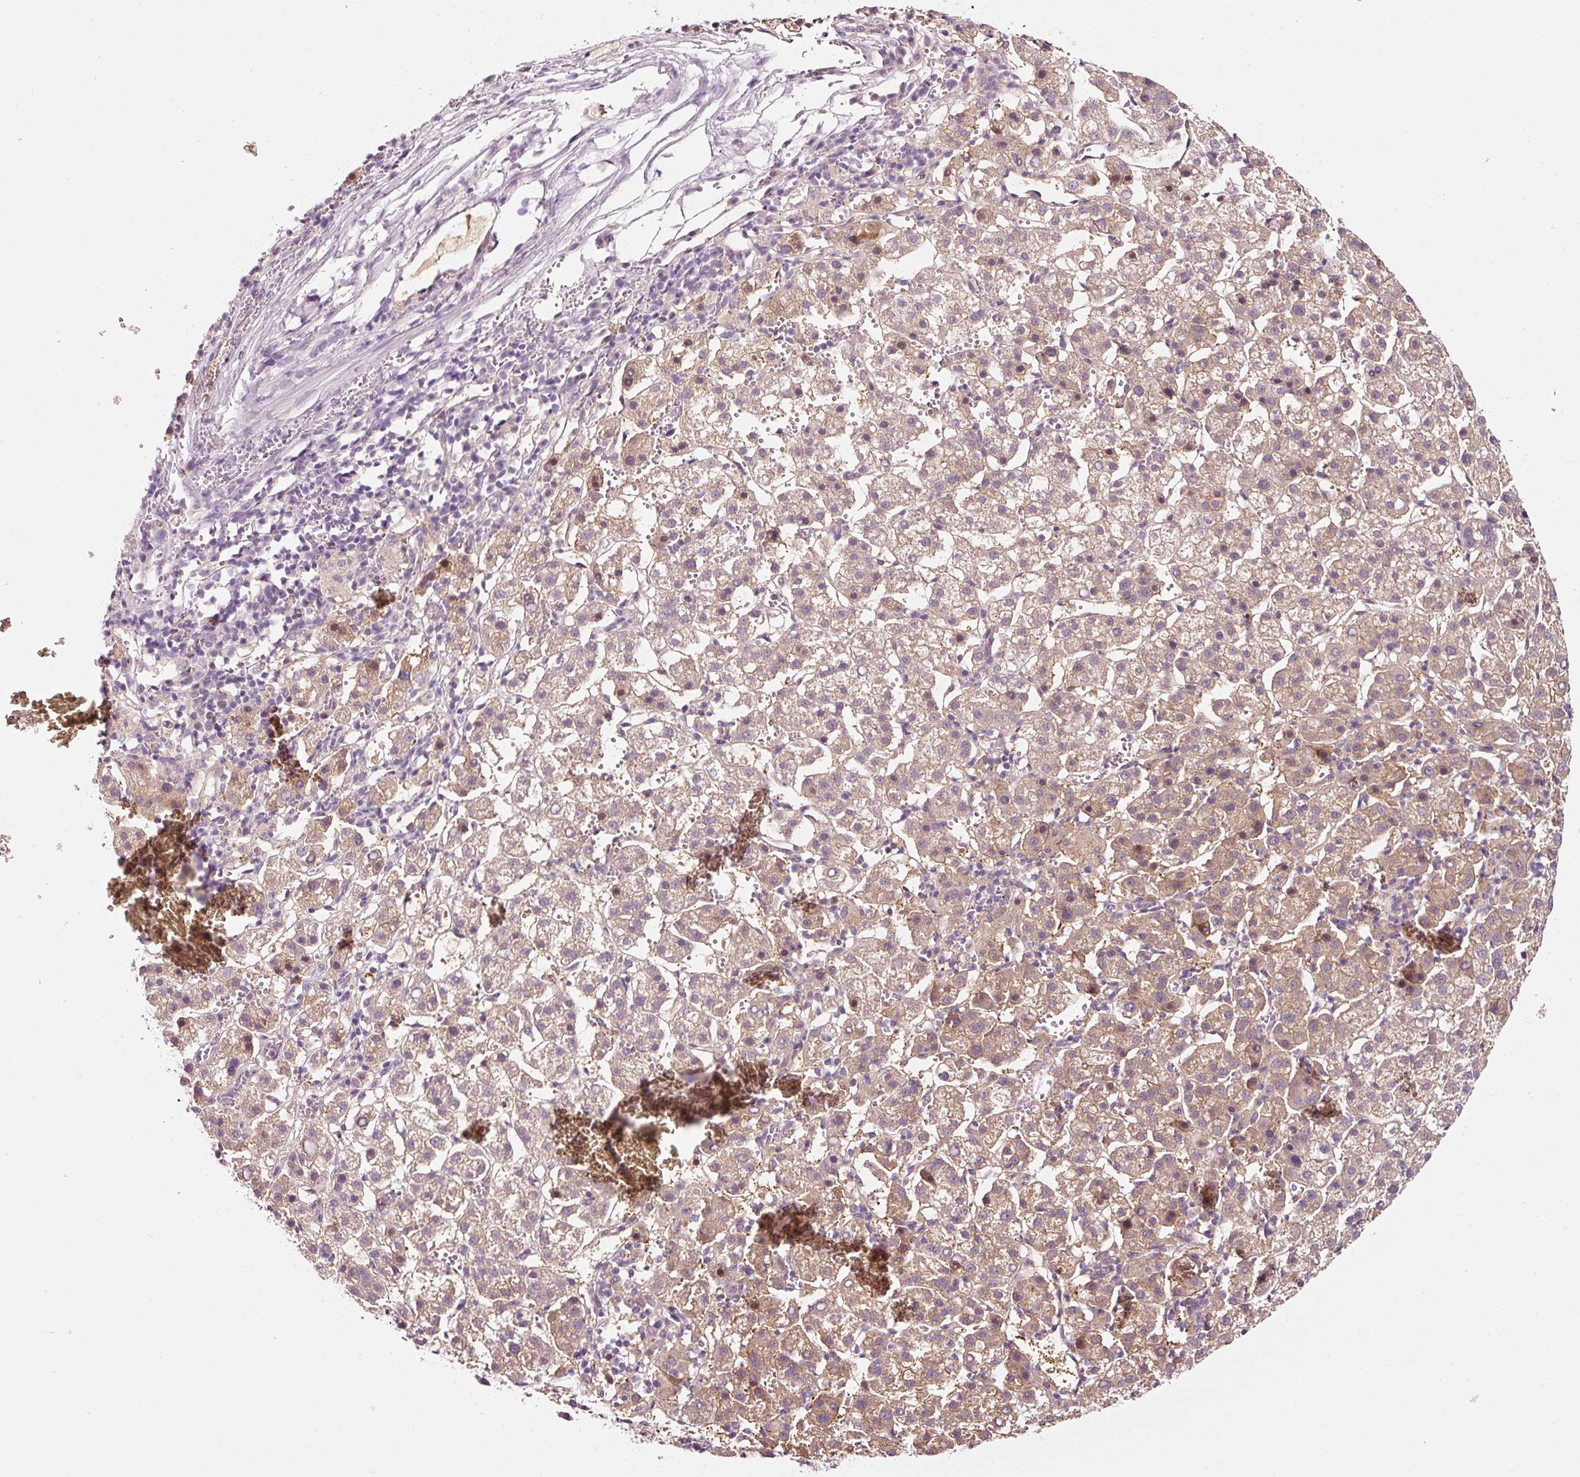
{"staining": {"intensity": "moderate", "quantity": ">75%", "location": "cytoplasmic/membranous"}, "tissue": "liver cancer", "cell_type": "Tumor cells", "image_type": "cancer", "snomed": [{"axis": "morphology", "description": "Carcinoma, Hepatocellular, NOS"}, {"axis": "topography", "description": "Liver"}], "caption": "Immunohistochemical staining of liver cancer (hepatocellular carcinoma) exhibits medium levels of moderate cytoplasmic/membranous staining in about >75% of tumor cells. The protein is shown in brown color, while the nuclei are stained blue.", "gene": "NAPA", "patient": {"sex": "female", "age": 58}}